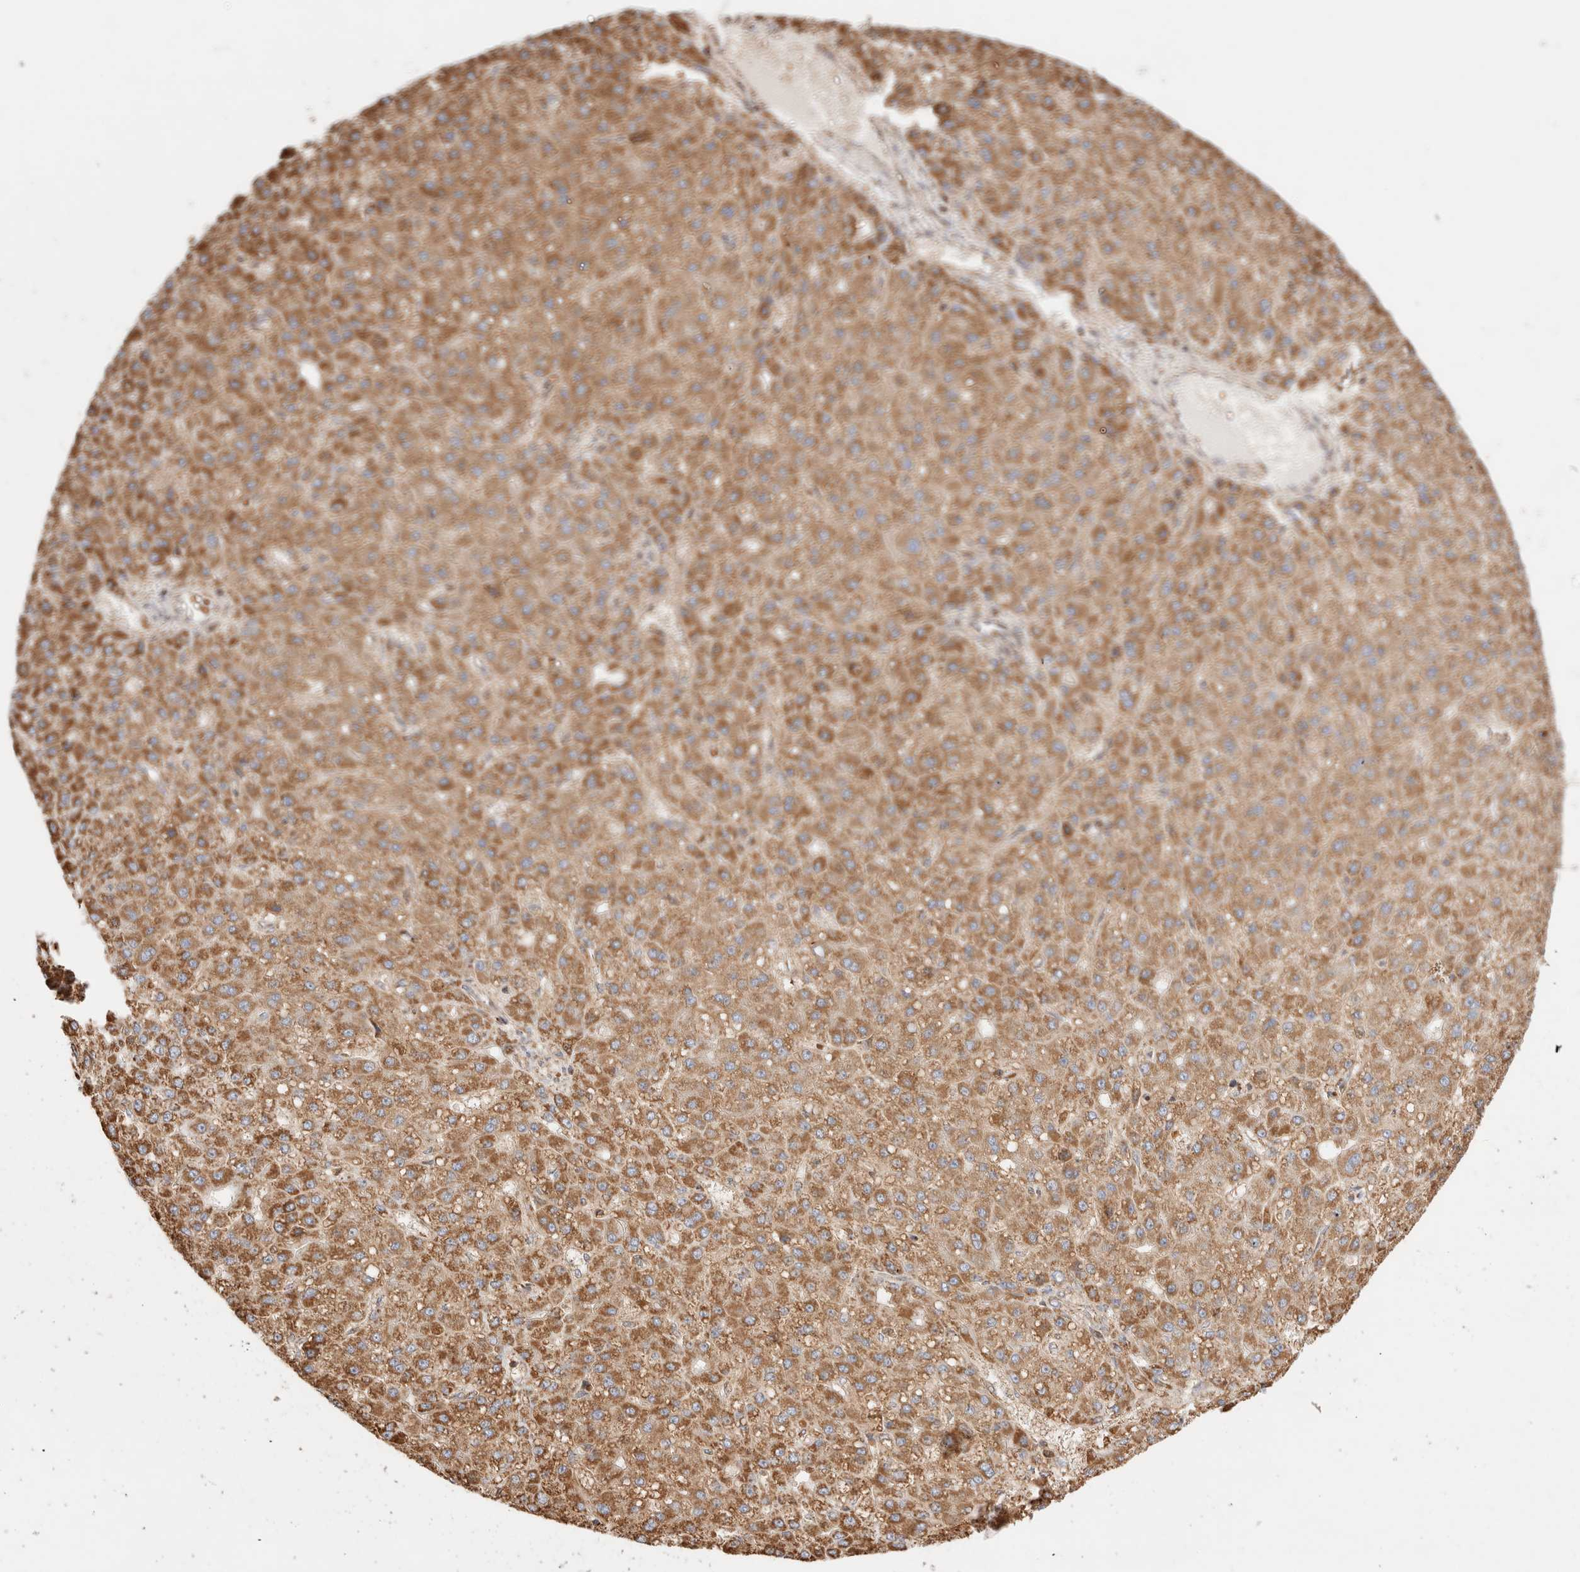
{"staining": {"intensity": "moderate", "quantity": ">75%", "location": "cytoplasmic/membranous"}, "tissue": "liver cancer", "cell_type": "Tumor cells", "image_type": "cancer", "snomed": [{"axis": "morphology", "description": "Carcinoma, Hepatocellular, NOS"}, {"axis": "topography", "description": "Liver"}], "caption": "The immunohistochemical stain shows moderate cytoplasmic/membranous staining in tumor cells of hepatocellular carcinoma (liver) tissue.", "gene": "TMPPE", "patient": {"sex": "male", "age": 67}}